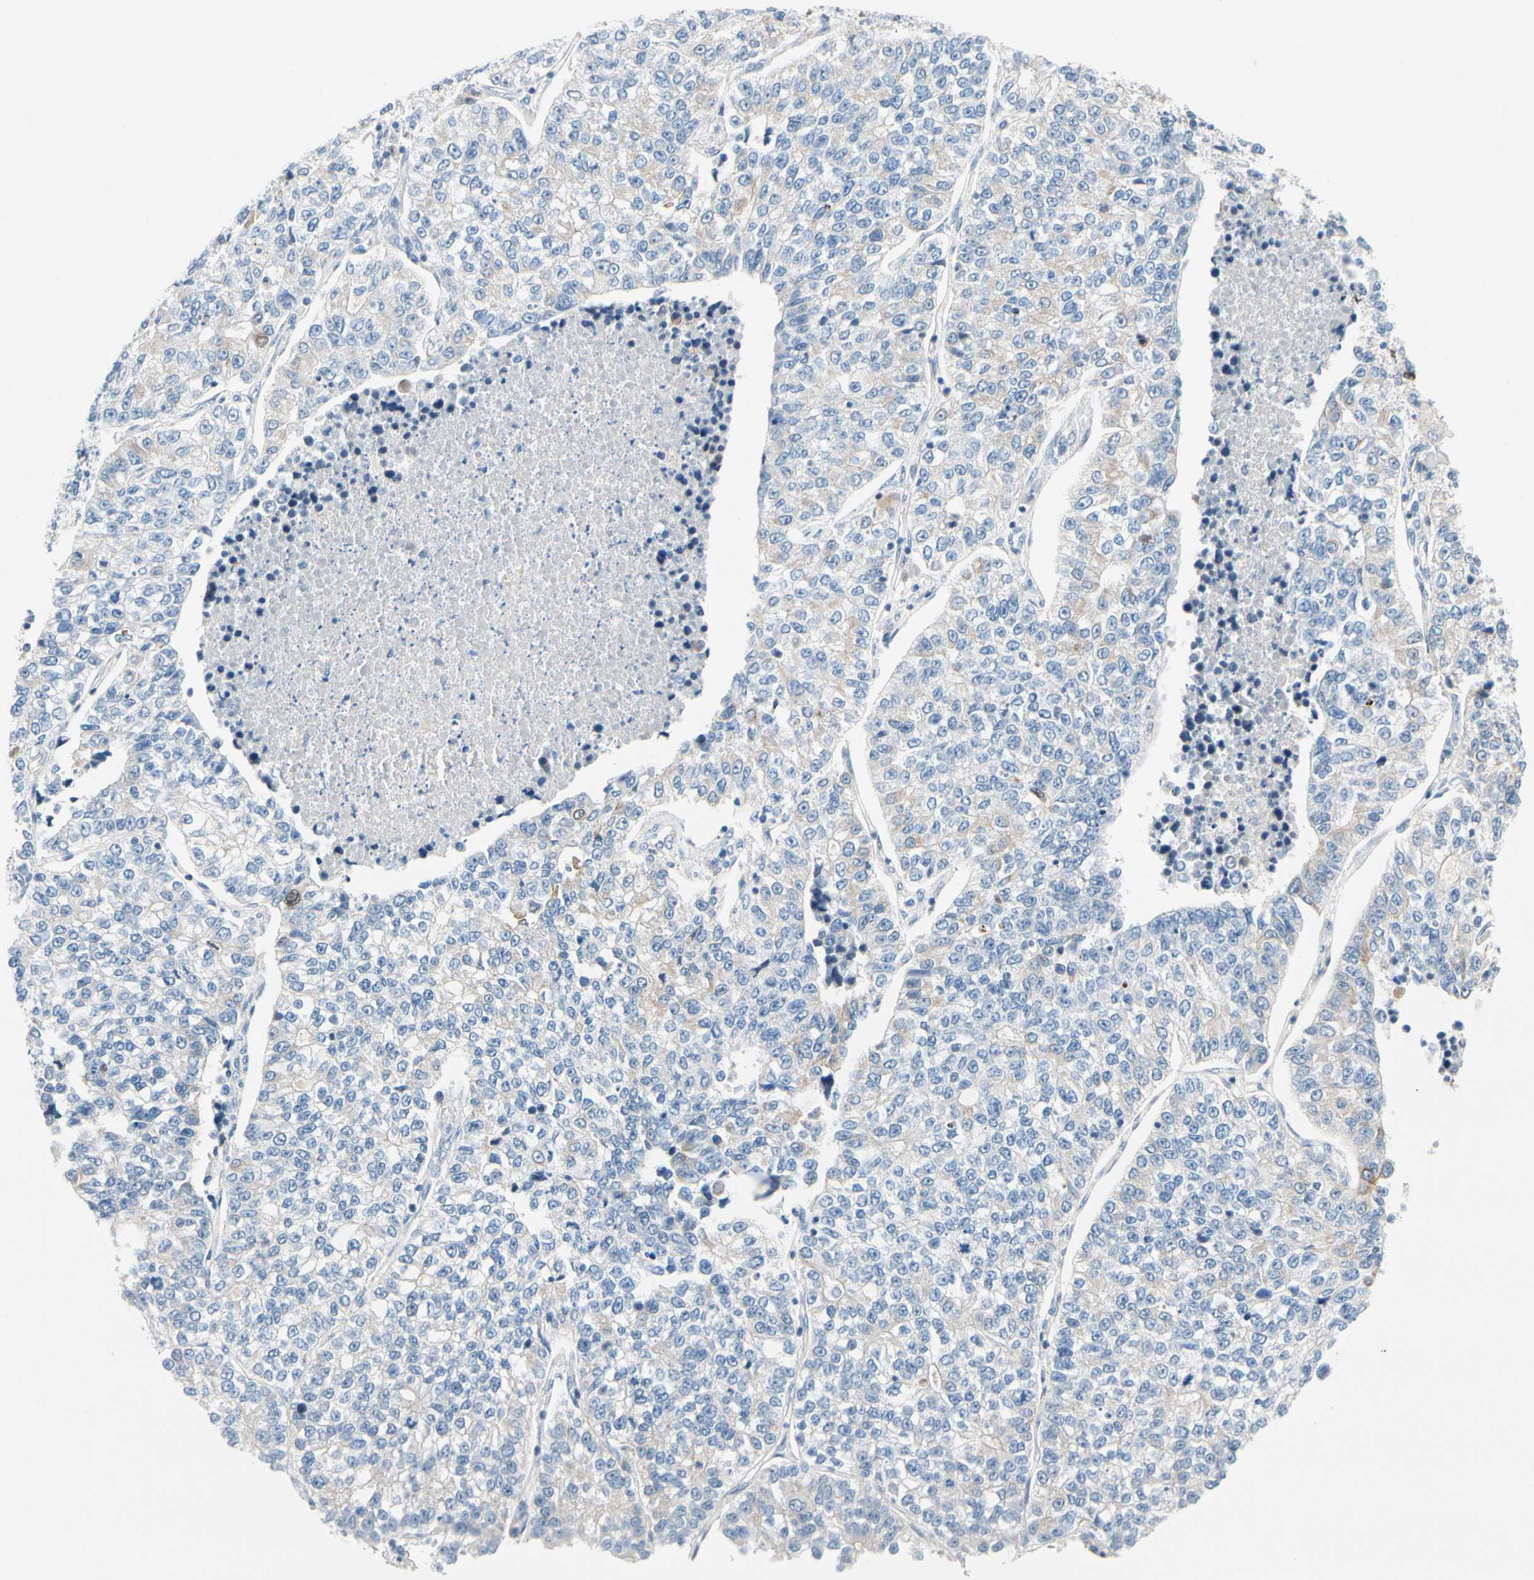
{"staining": {"intensity": "weak", "quantity": "<25%", "location": "cytoplasmic/membranous"}, "tissue": "lung cancer", "cell_type": "Tumor cells", "image_type": "cancer", "snomed": [{"axis": "morphology", "description": "Adenocarcinoma, NOS"}, {"axis": "topography", "description": "Lung"}], "caption": "IHC of lung cancer shows no staining in tumor cells.", "gene": "ZNF132", "patient": {"sex": "male", "age": 49}}